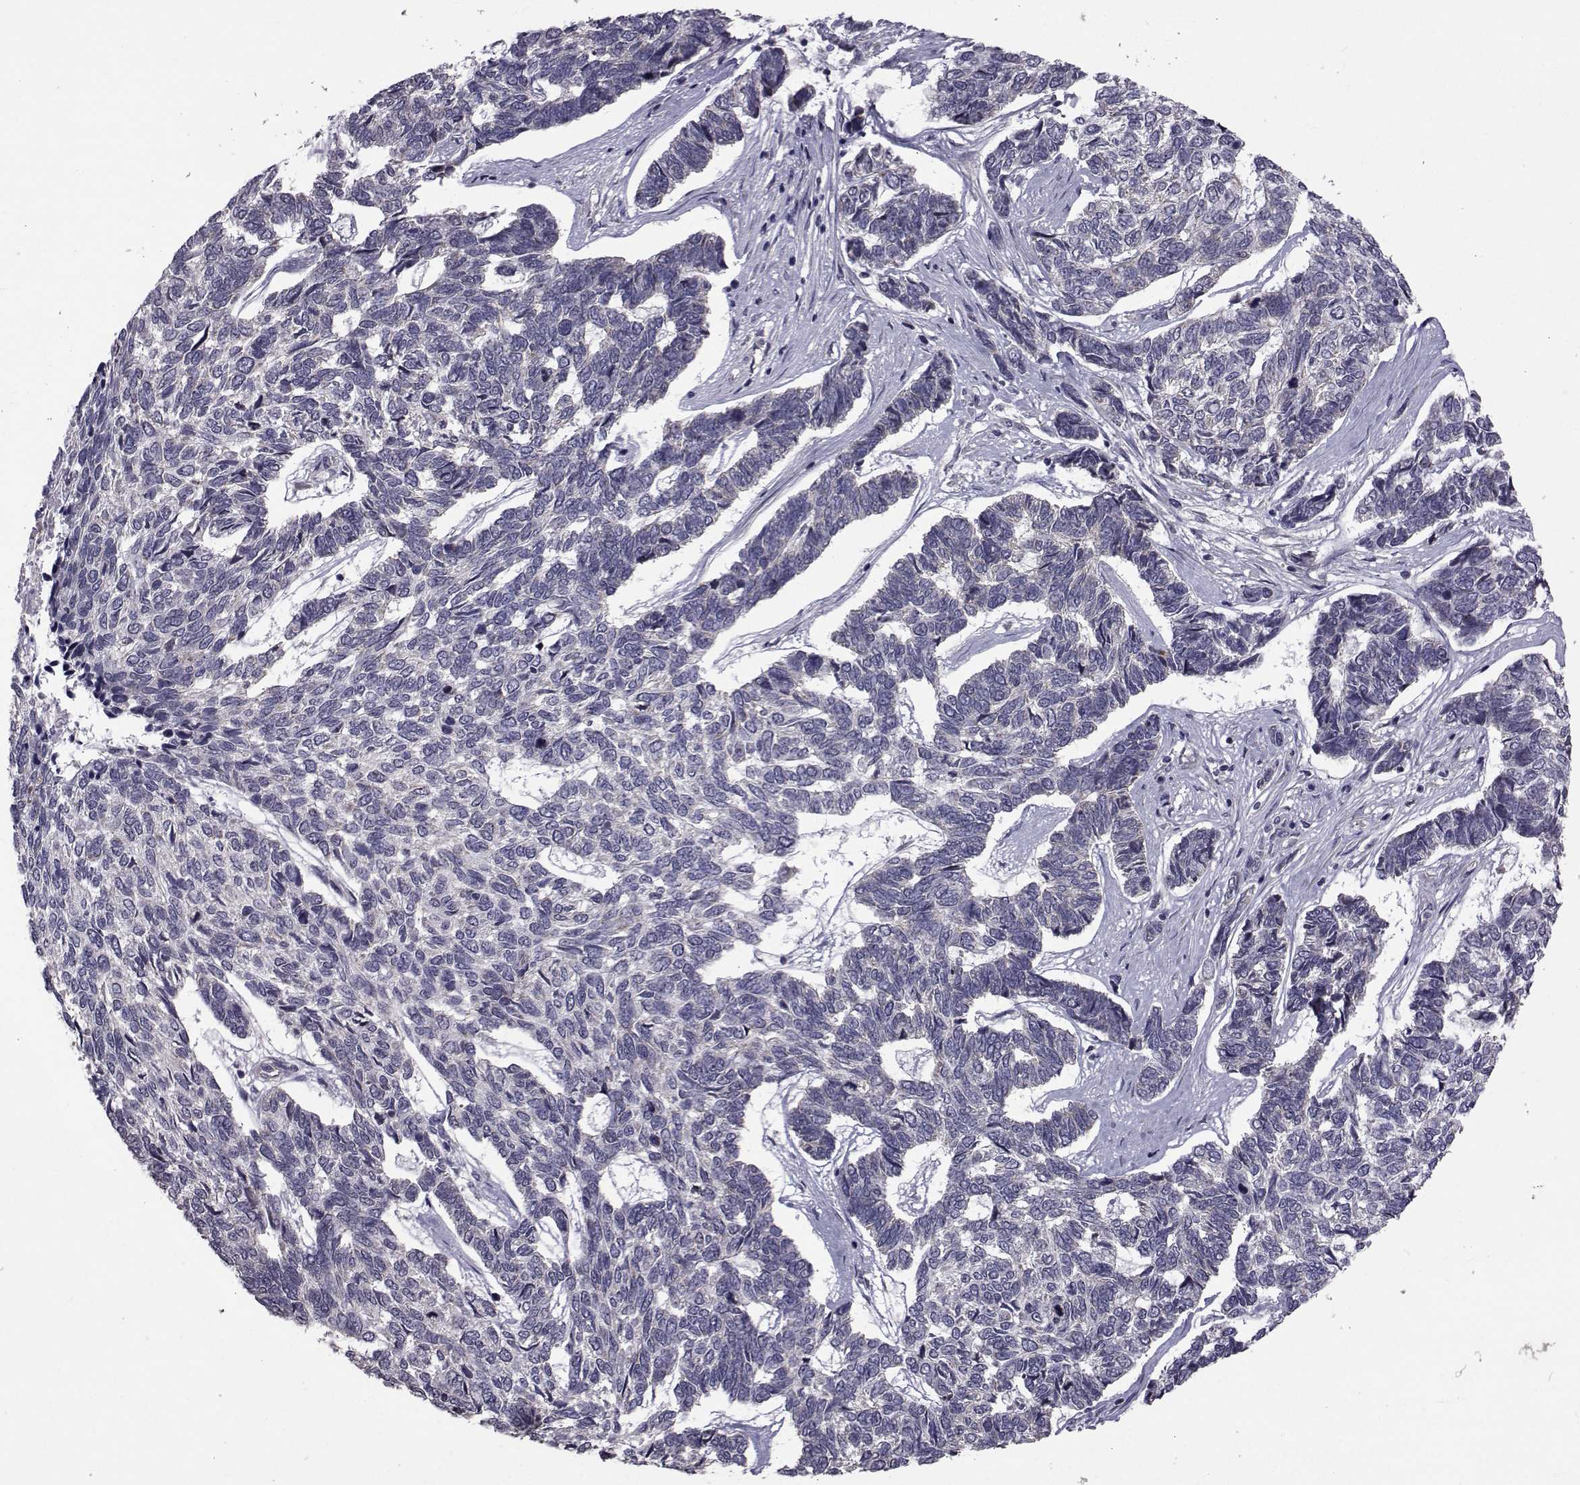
{"staining": {"intensity": "negative", "quantity": "none", "location": "none"}, "tissue": "skin cancer", "cell_type": "Tumor cells", "image_type": "cancer", "snomed": [{"axis": "morphology", "description": "Basal cell carcinoma"}, {"axis": "topography", "description": "Skin"}], "caption": "High magnification brightfield microscopy of skin cancer stained with DAB (brown) and counterstained with hematoxylin (blue): tumor cells show no significant staining. (DAB (3,3'-diaminobenzidine) immunohistochemistry (IHC) visualized using brightfield microscopy, high magnification).", "gene": "CFAP74", "patient": {"sex": "female", "age": 65}}